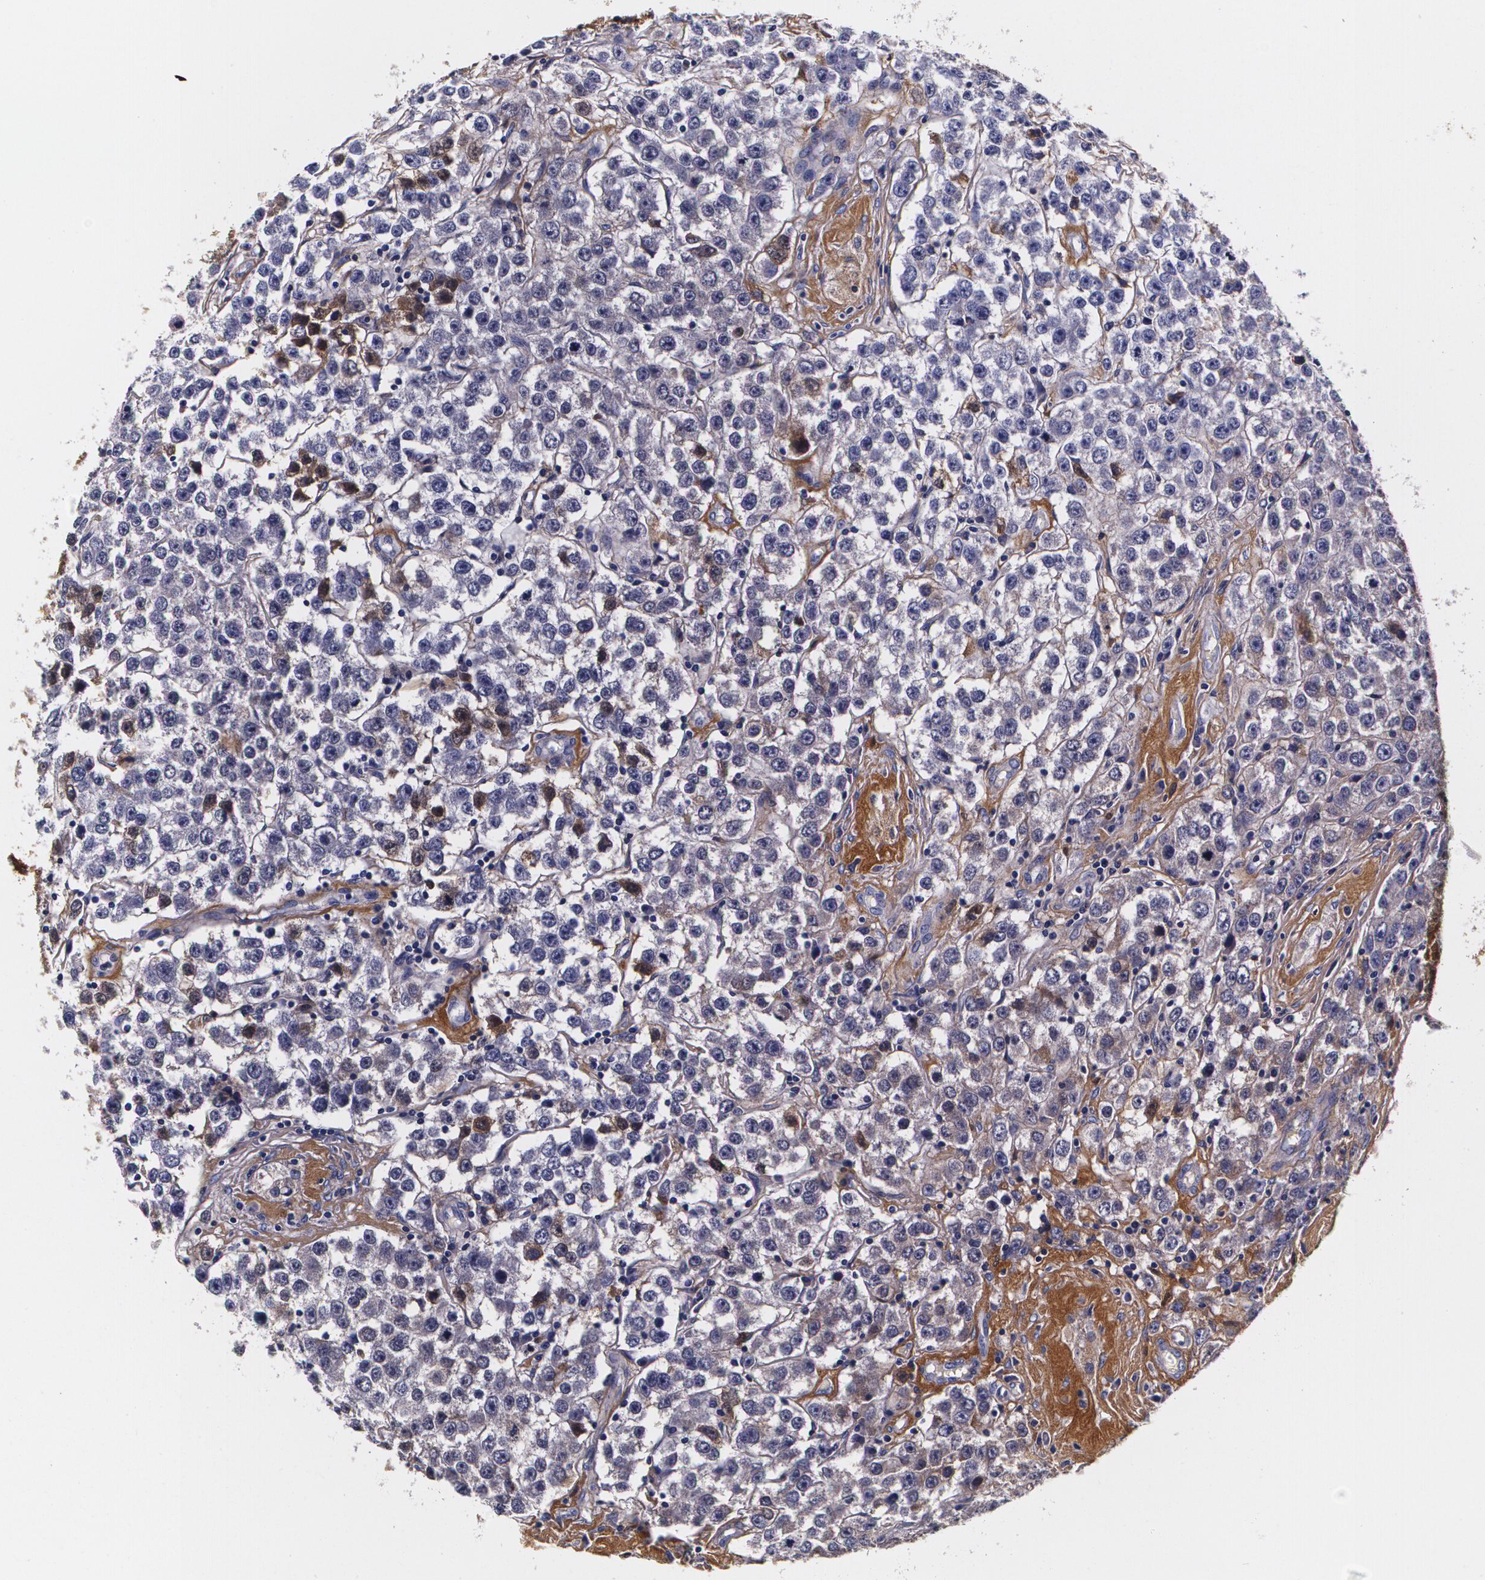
{"staining": {"intensity": "weak", "quantity": "25%-75%", "location": "cytoplasmic/membranous"}, "tissue": "testis cancer", "cell_type": "Tumor cells", "image_type": "cancer", "snomed": [{"axis": "morphology", "description": "Seminoma, NOS"}, {"axis": "topography", "description": "Testis"}], "caption": "Testis cancer was stained to show a protein in brown. There is low levels of weak cytoplasmic/membranous positivity in about 25%-75% of tumor cells. The protein of interest is shown in brown color, while the nuclei are stained blue.", "gene": "TTR", "patient": {"sex": "male", "age": 52}}